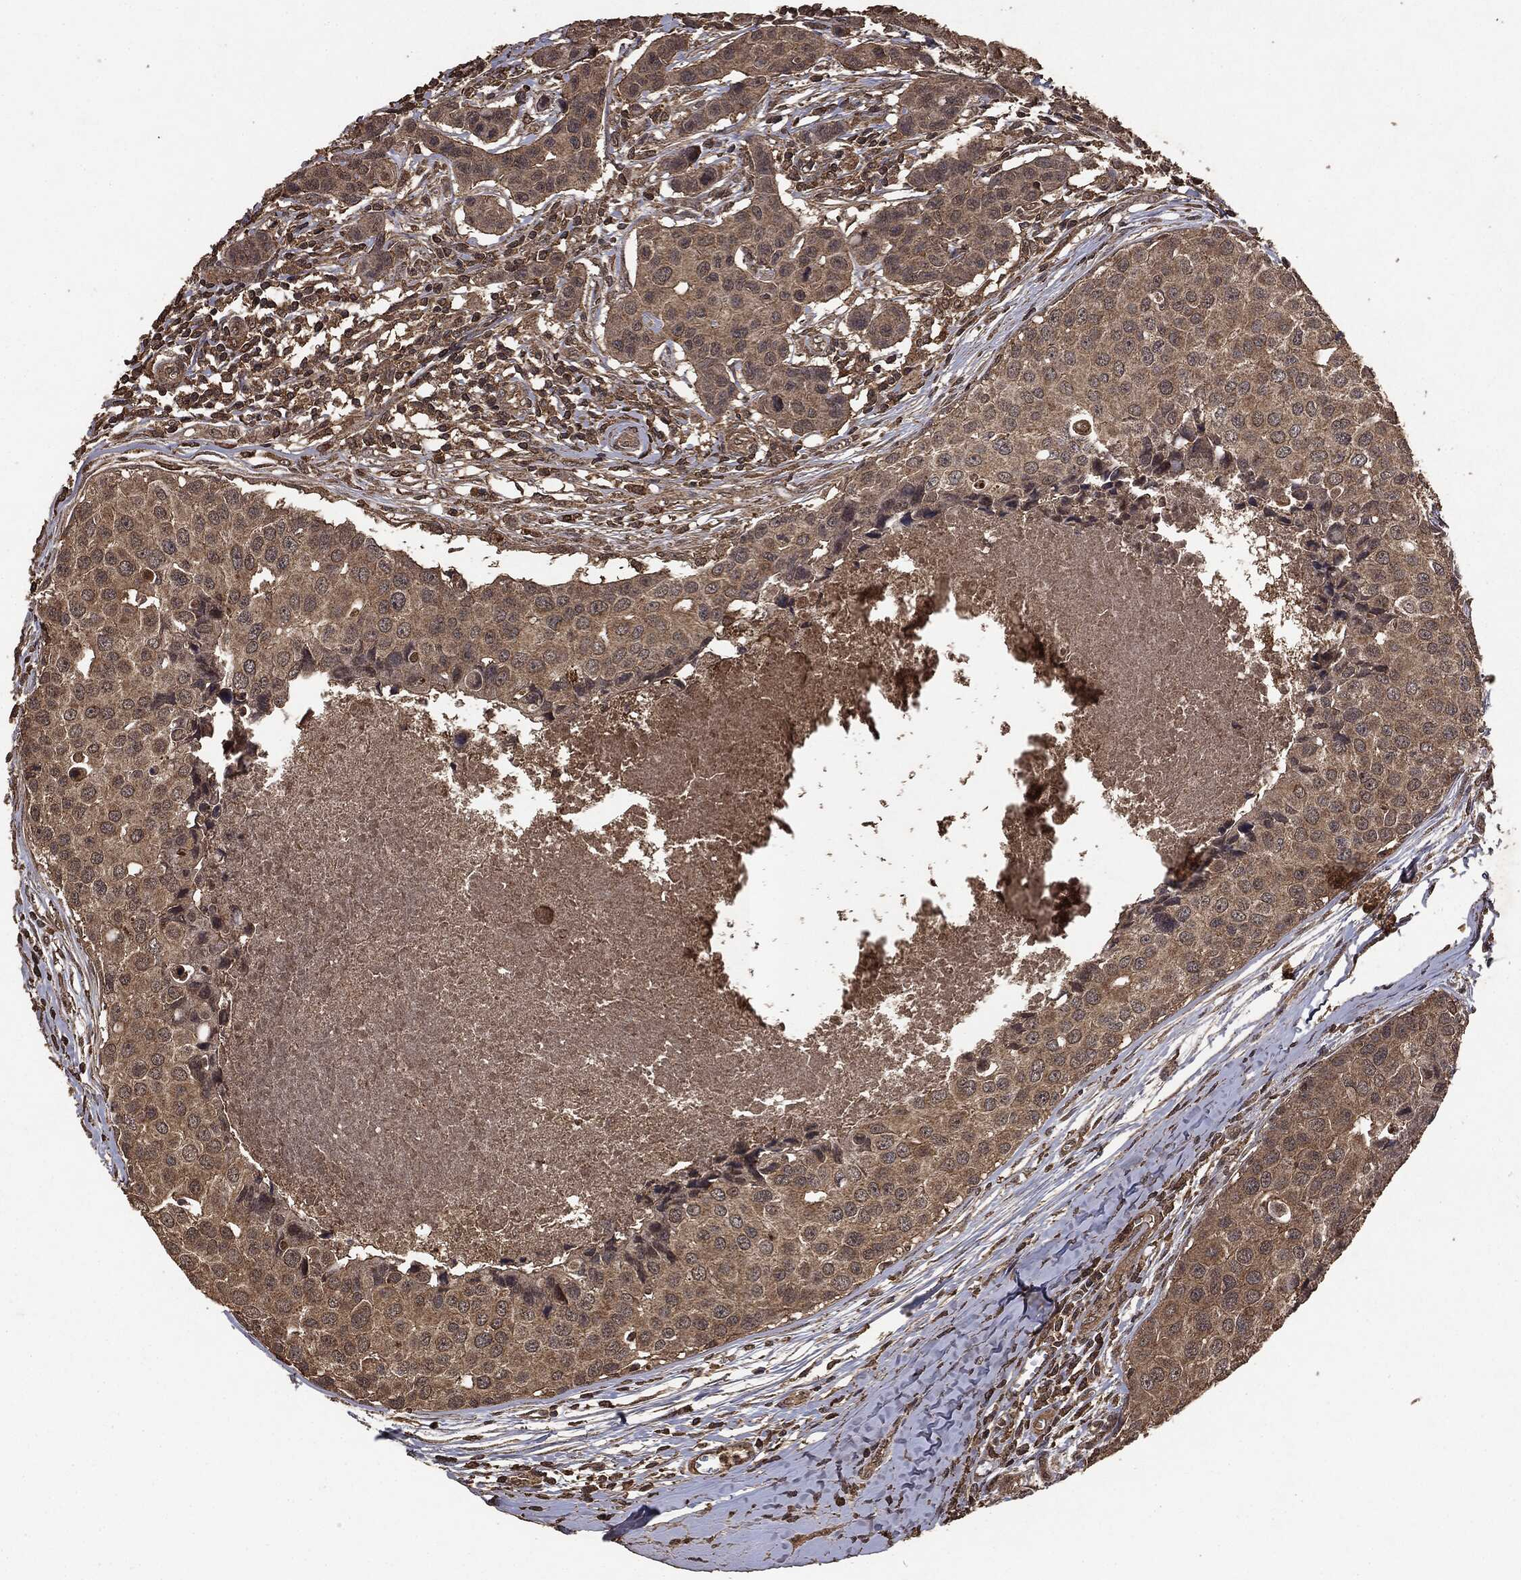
{"staining": {"intensity": "weak", "quantity": ">75%", "location": "cytoplasmic/membranous"}, "tissue": "breast cancer", "cell_type": "Tumor cells", "image_type": "cancer", "snomed": [{"axis": "morphology", "description": "Duct carcinoma"}, {"axis": "topography", "description": "Breast"}], "caption": "Brown immunohistochemical staining in breast cancer demonstrates weak cytoplasmic/membranous staining in about >75% of tumor cells. (DAB (3,3'-diaminobenzidine) = brown stain, brightfield microscopy at high magnification).", "gene": "NME1", "patient": {"sex": "female", "age": 24}}